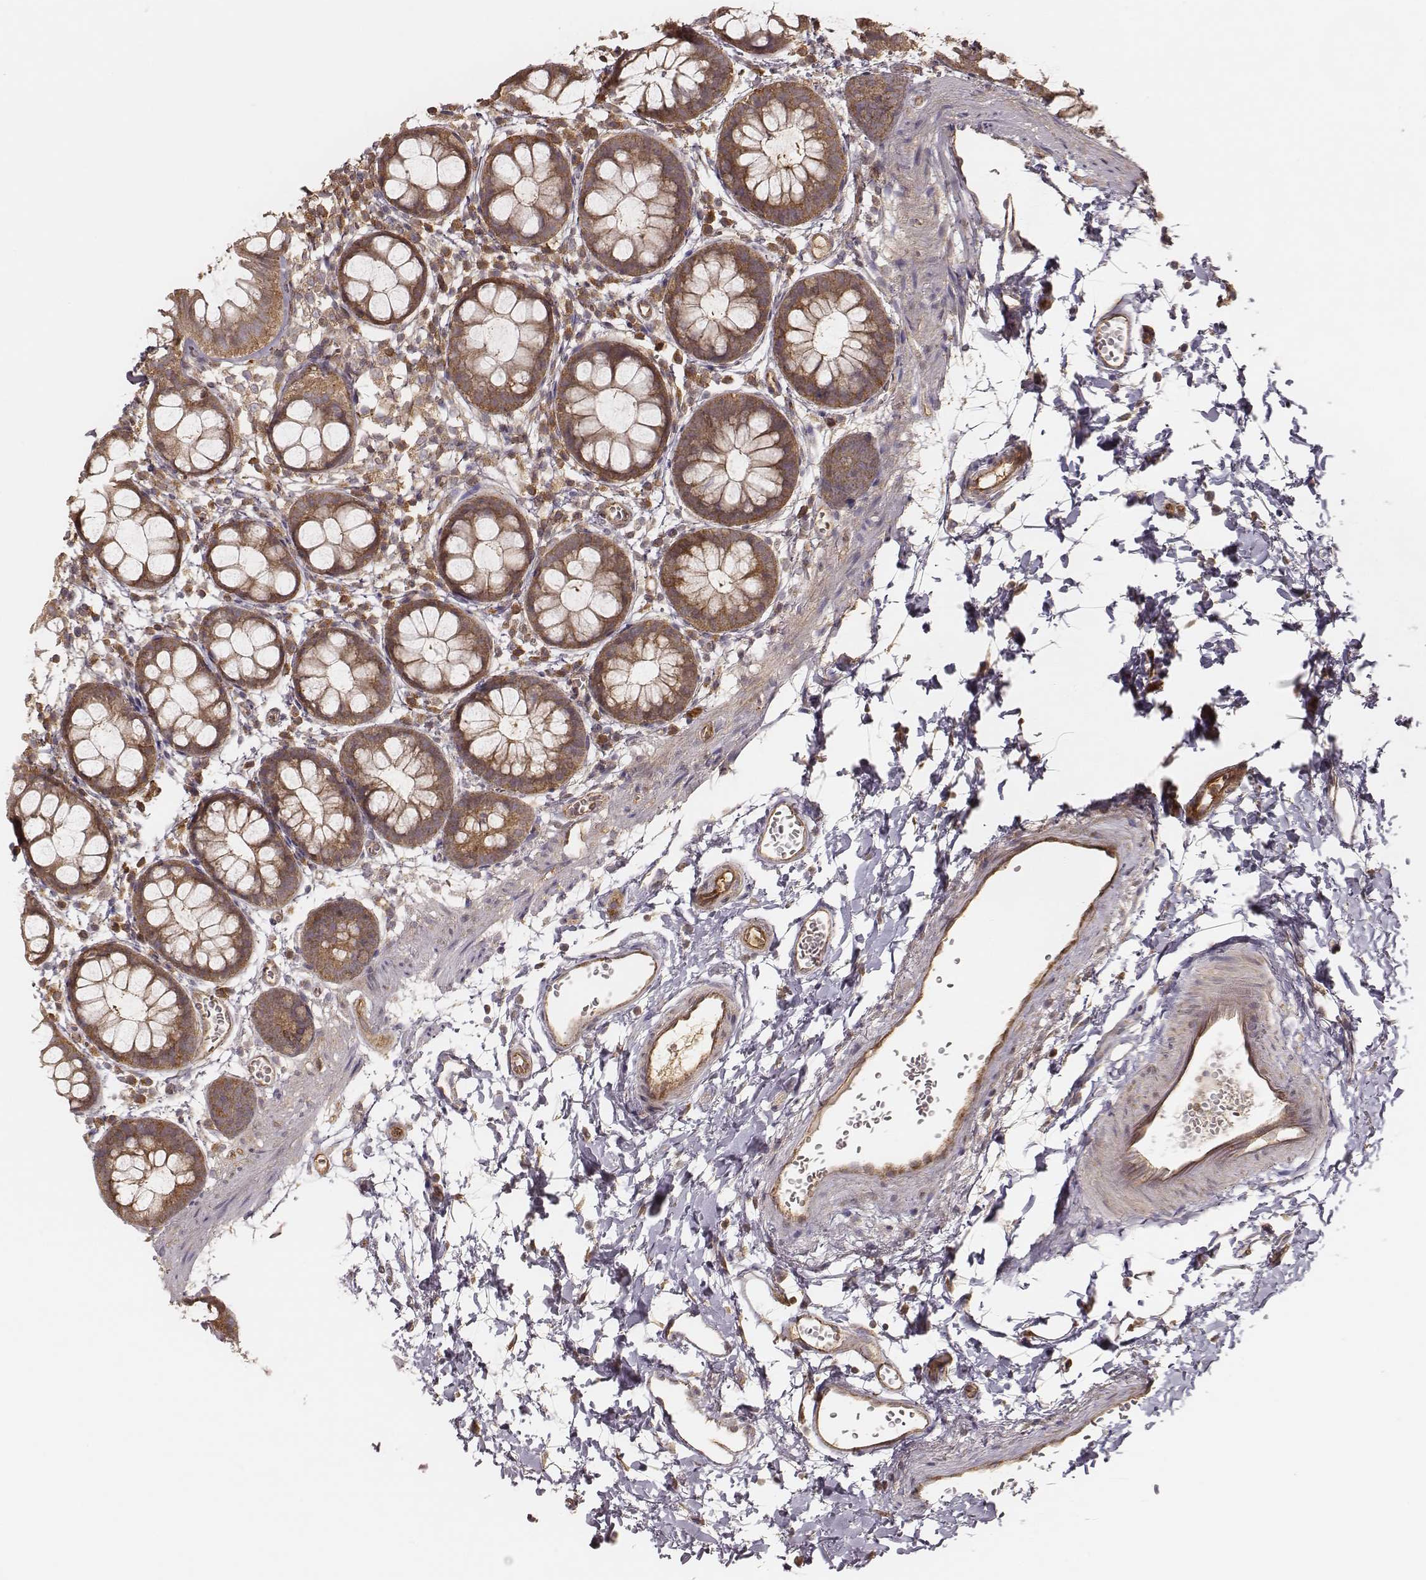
{"staining": {"intensity": "strong", "quantity": ">75%", "location": "cytoplasmic/membranous"}, "tissue": "rectum", "cell_type": "Glandular cells", "image_type": "normal", "snomed": [{"axis": "morphology", "description": "Normal tissue, NOS"}, {"axis": "topography", "description": "Rectum"}], "caption": "About >75% of glandular cells in normal rectum exhibit strong cytoplasmic/membranous protein expression as visualized by brown immunohistochemical staining.", "gene": "CARS1", "patient": {"sex": "male", "age": 57}}